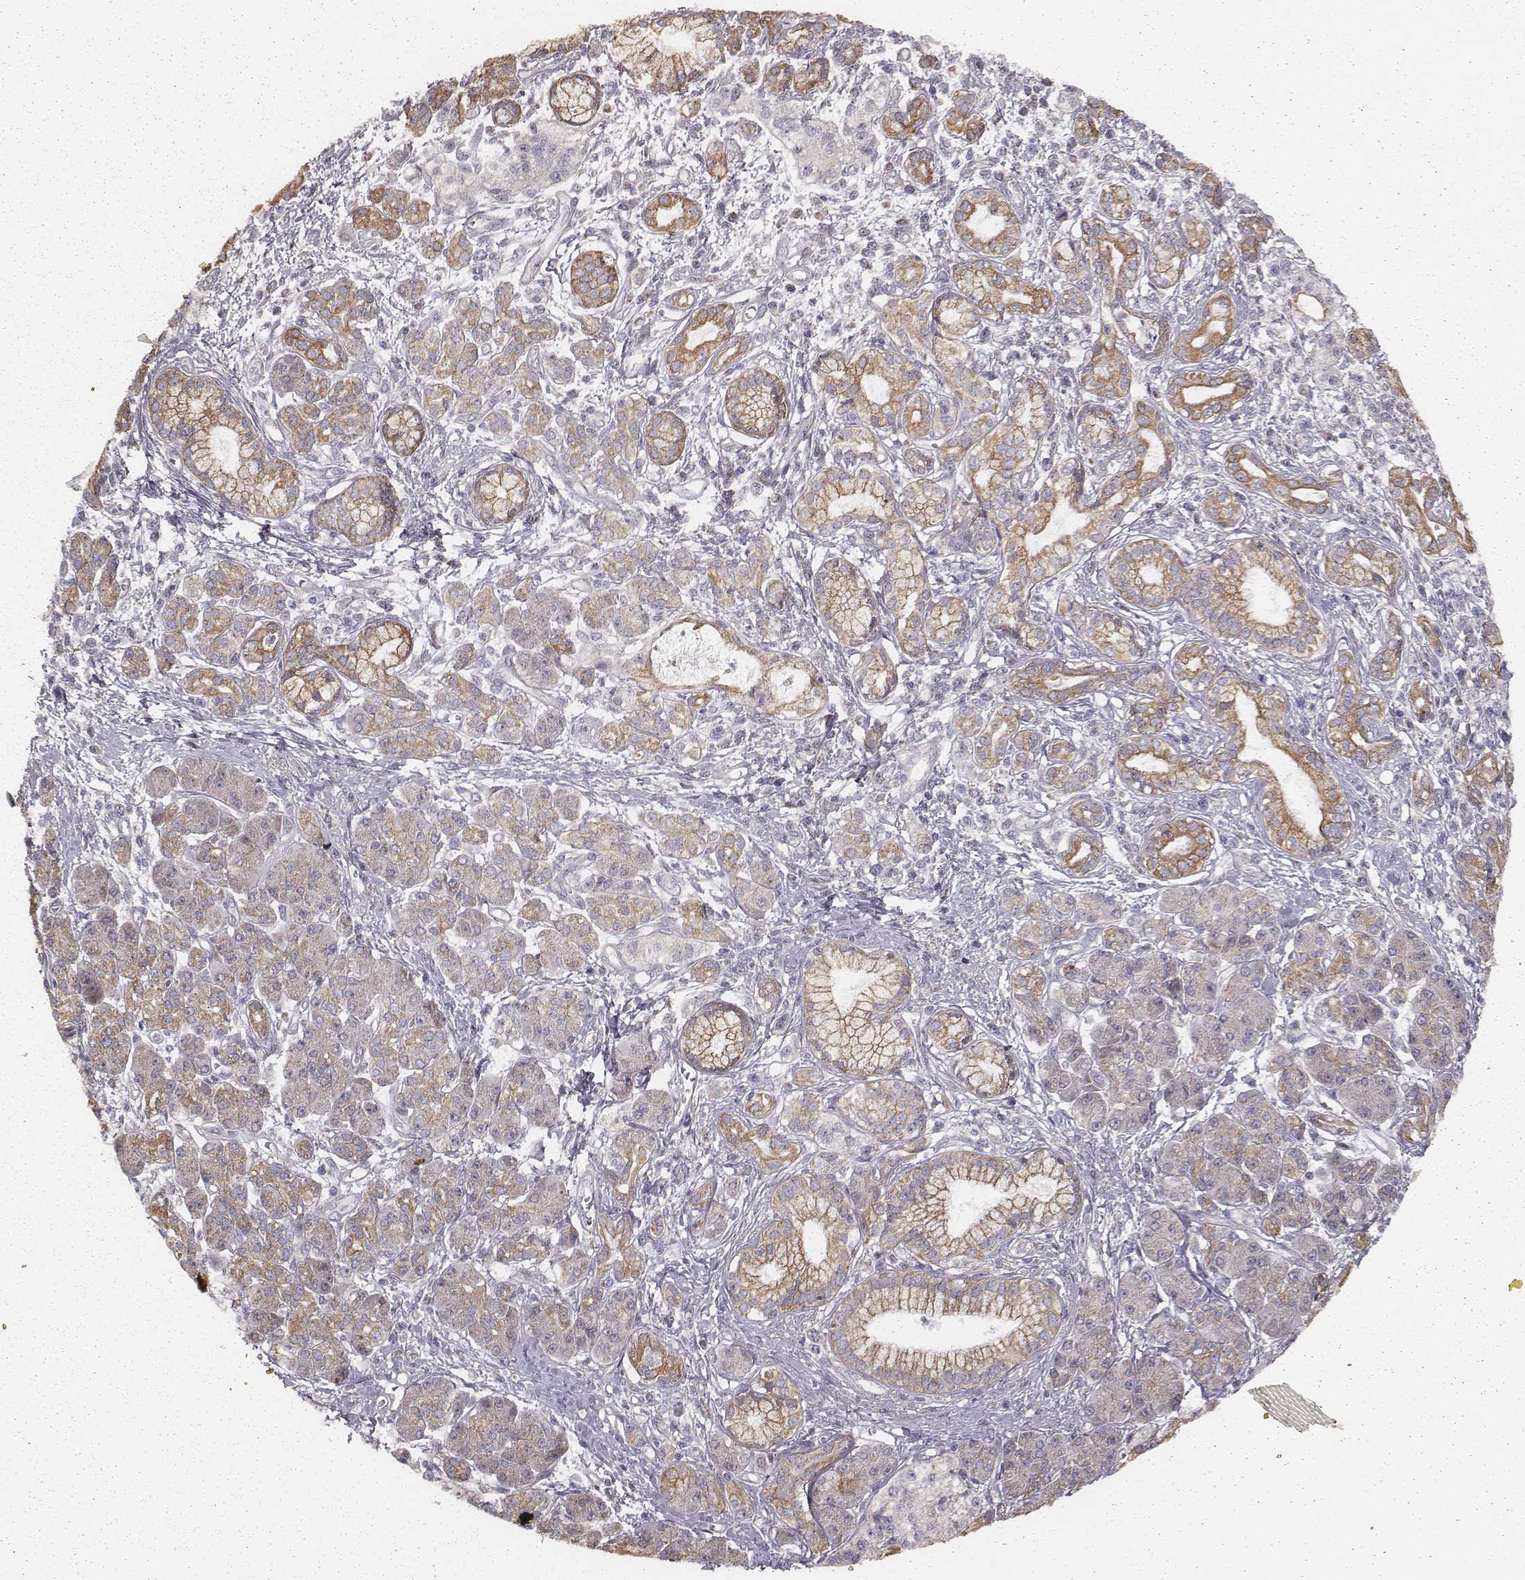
{"staining": {"intensity": "weak", "quantity": "25%-75%", "location": "cytoplasmic/membranous"}, "tissue": "pancreatic cancer", "cell_type": "Tumor cells", "image_type": "cancer", "snomed": [{"axis": "morphology", "description": "Adenocarcinoma, NOS"}, {"axis": "topography", "description": "Pancreas"}], "caption": "This histopathology image demonstrates immunohistochemistry (IHC) staining of human pancreatic cancer (adenocarcinoma), with low weak cytoplasmic/membranous positivity in approximately 25%-75% of tumor cells.", "gene": "HAVCR1", "patient": {"sex": "male", "age": 70}}